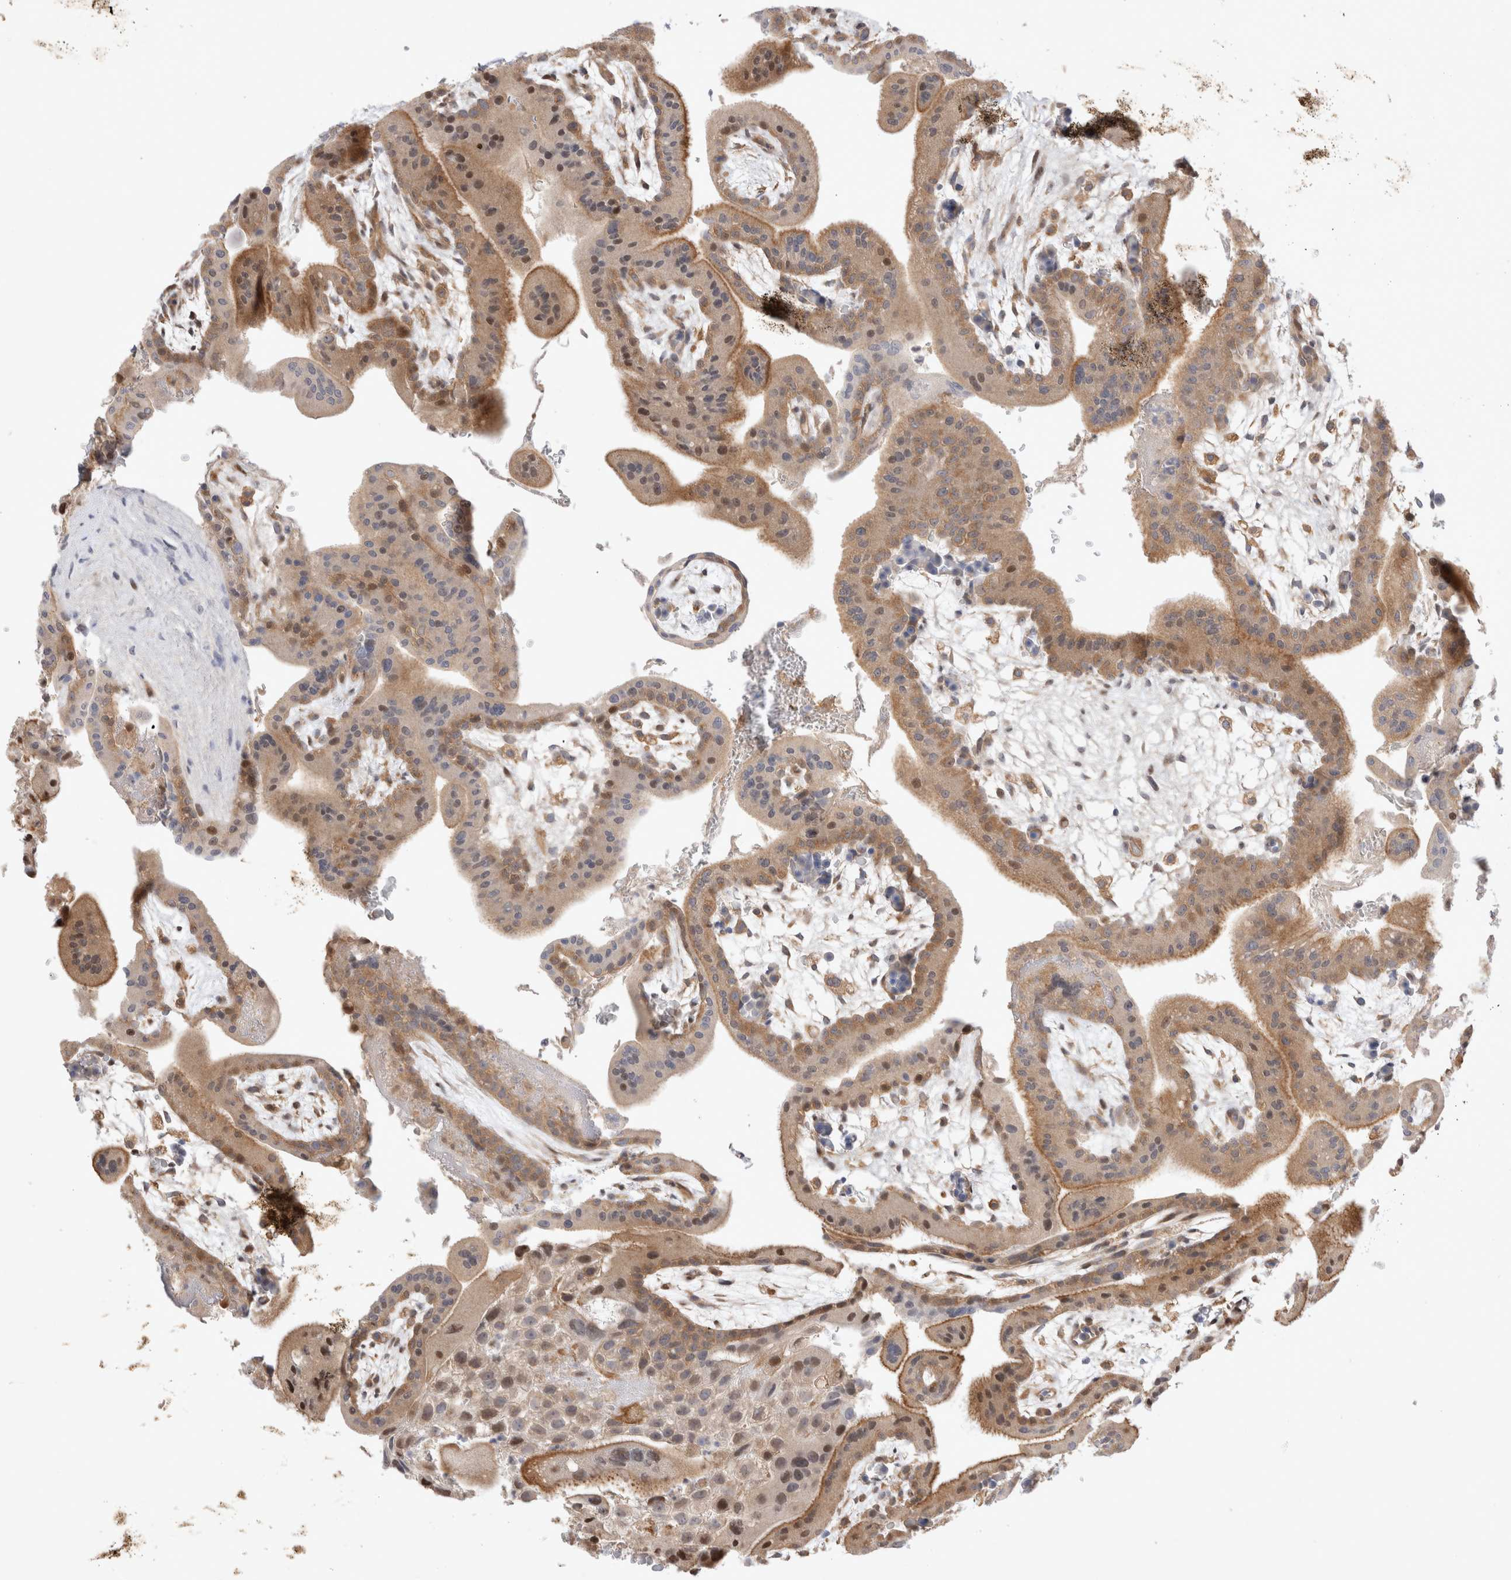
{"staining": {"intensity": "moderate", "quantity": ">75%", "location": "cytoplasmic/membranous"}, "tissue": "placenta", "cell_type": "Decidual cells", "image_type": "normal", "snomed": [{"axis": "morphology", "description": "Normal tissue, NOS"}, {"axis": "topography", "description": "Placenta"}], "caption": "Approximately >75% of decidual cells in benign placenta show moderate cytoplasmic/membranous protein staining as visualized by brown immunohistochemical staining.", "gene": "HTT", "patient": {"sex": "female", "age": 35}}